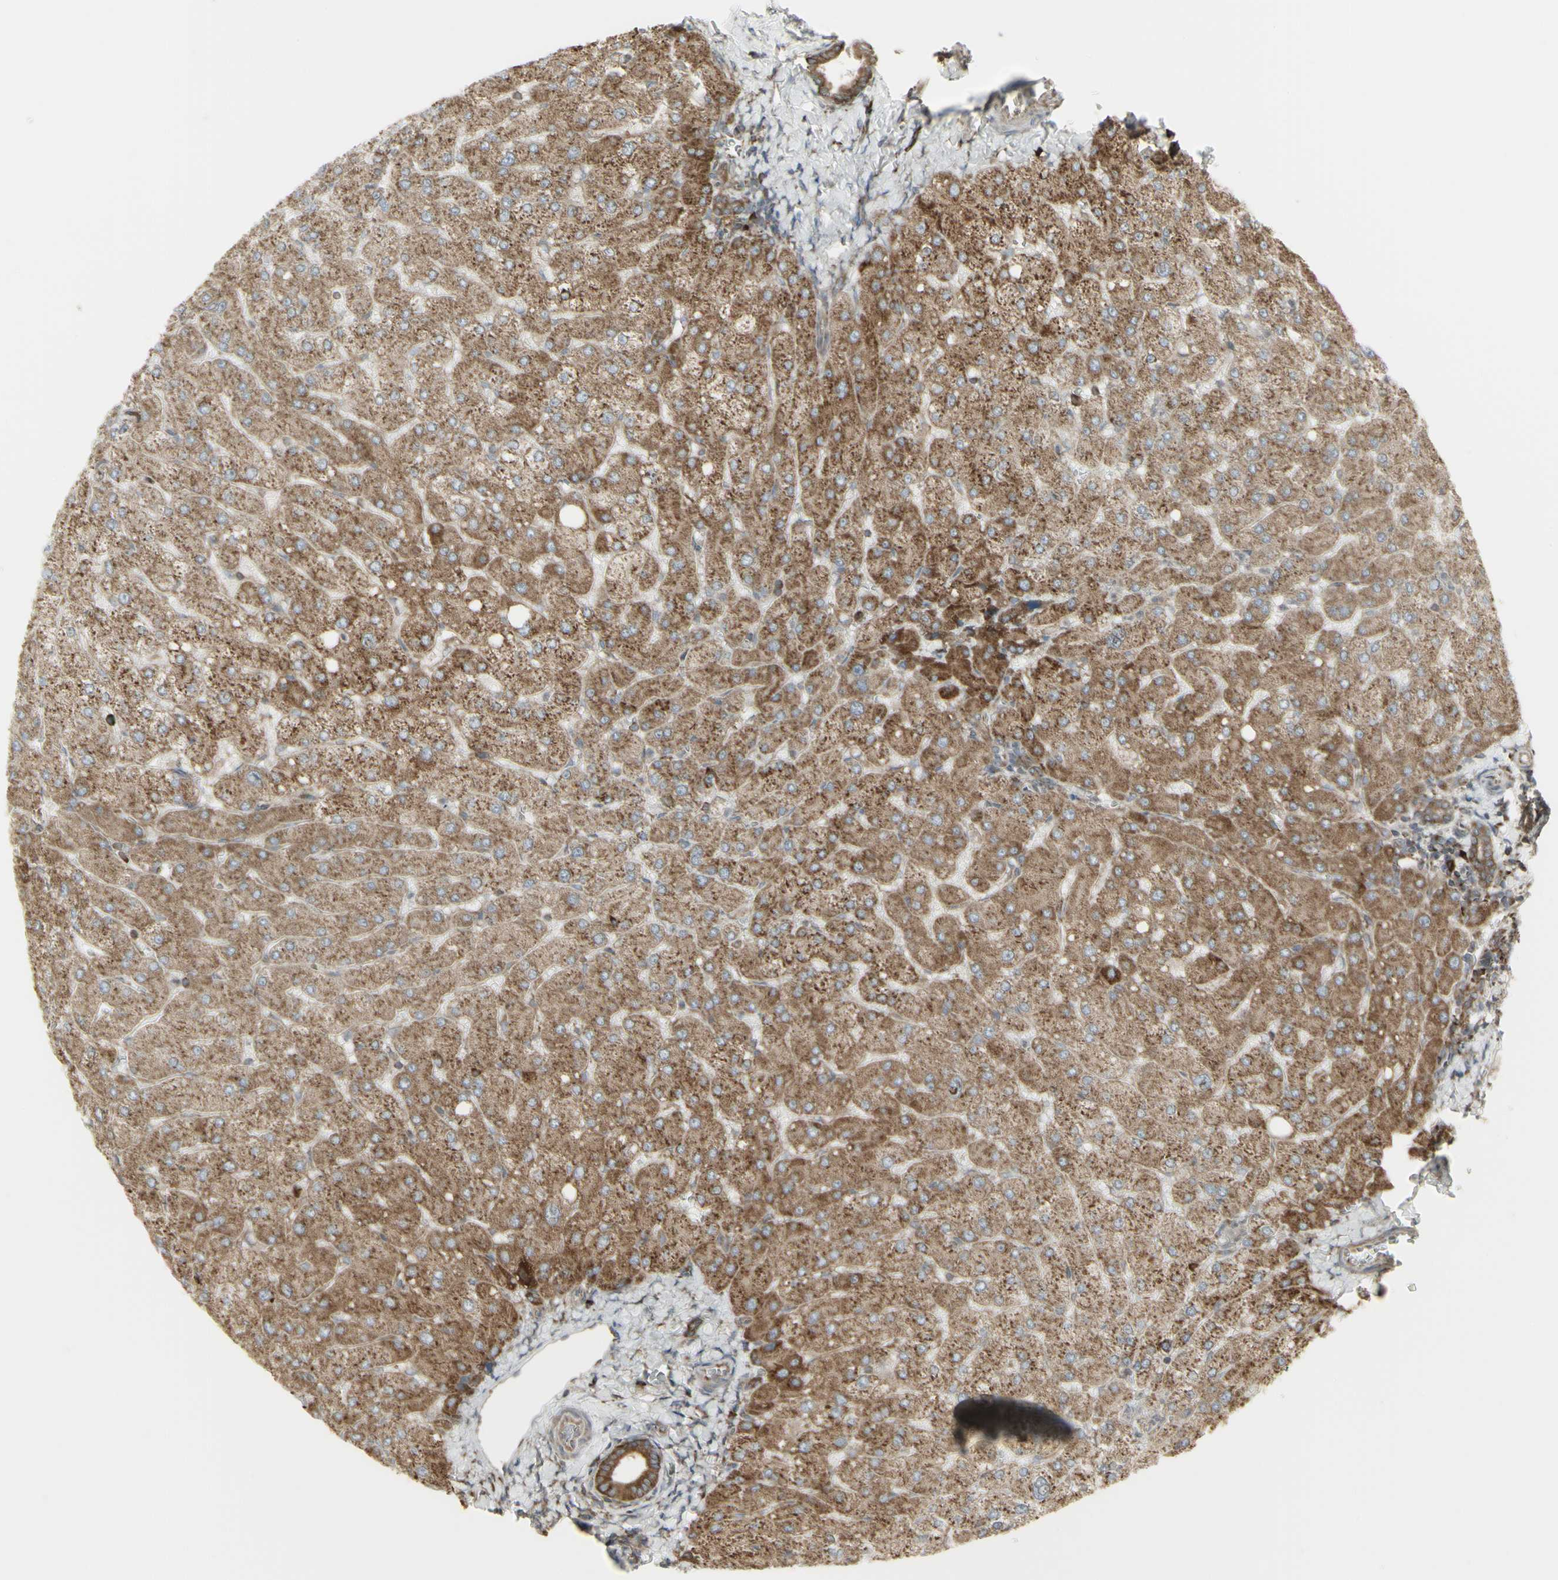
{"staining": {"intensity": "moderate", "quantity": ">75%", "location": "cytoplasmic/membranous"}, "tissue": "liver", "cell_type": "Cholangiocytes", "image_type": "normal", "snomed": [{"axis": "morphology", "description": "Normal tissue, NOS"}, {"axis": "topography", "description": "Liver"}], "caption": "A histopathology image of human liver stained for a protein displays moderate cytoplasmic/membranous brown staining in cholangiocytes. The protein is shown in brown color, while the nuclei are stained blue.", "gene": "FKBP3", "patient": {"sex": "male", "age": 55}}